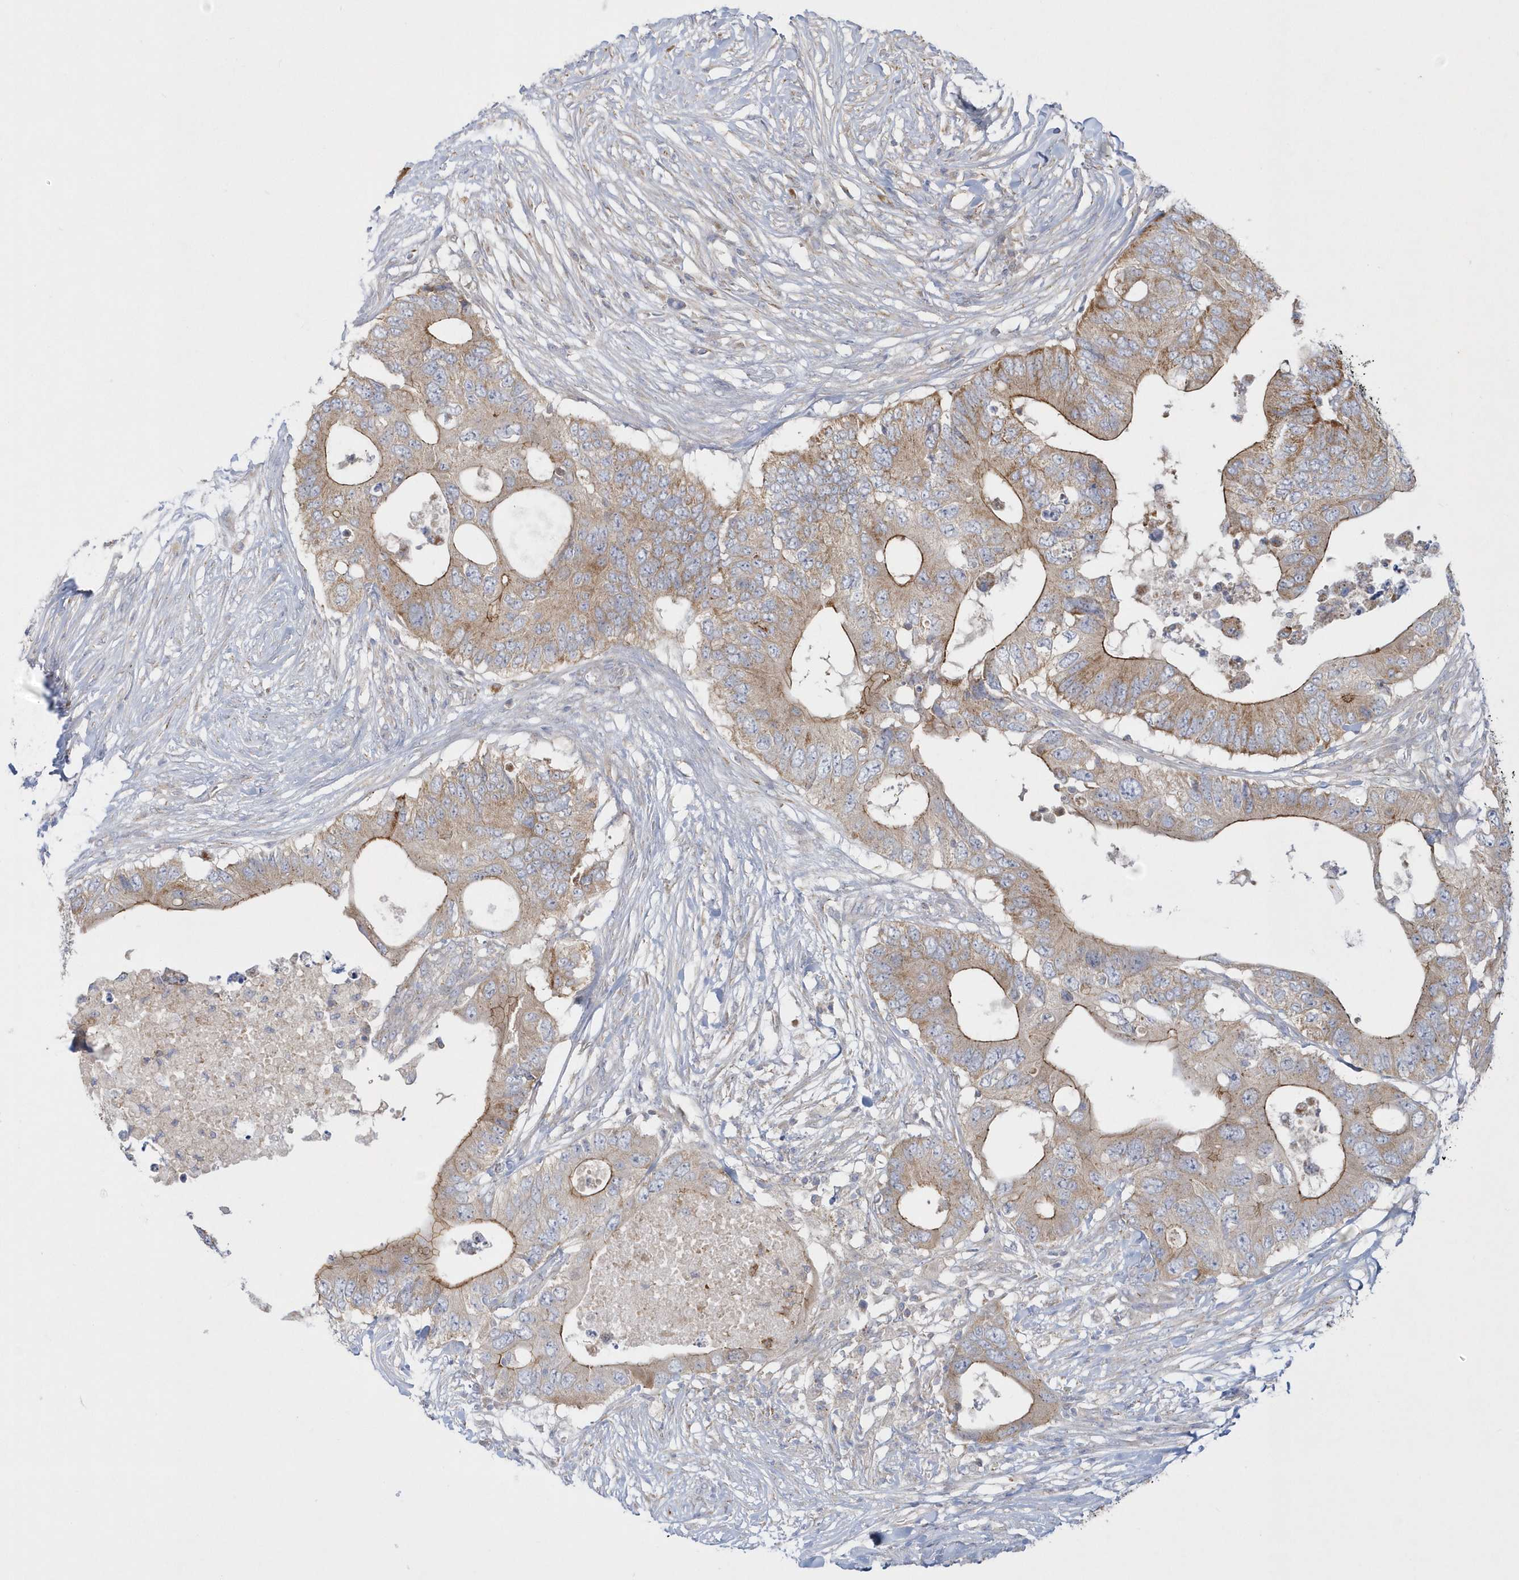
{"staining": {"intensity": "moderate", "quantity": ">75%", "location": "cytoplasmic/membranous"}, "tissue": "colorectal cancer", "cell_type": "Tumor cells", "image_type": "cancer", "snomed": [{"axis": "morphology", "description": "Adenocarcinoma, NOS"}, {"axis": "topography", "description": "Colon"}], "caption": "Colorectal cancer (adenocarcinoma) stained with a protein marker exhibits moderate staining in tumor cells.", "gene": "DNAJC18", "patient": {"sex": "male", "age": 71}}